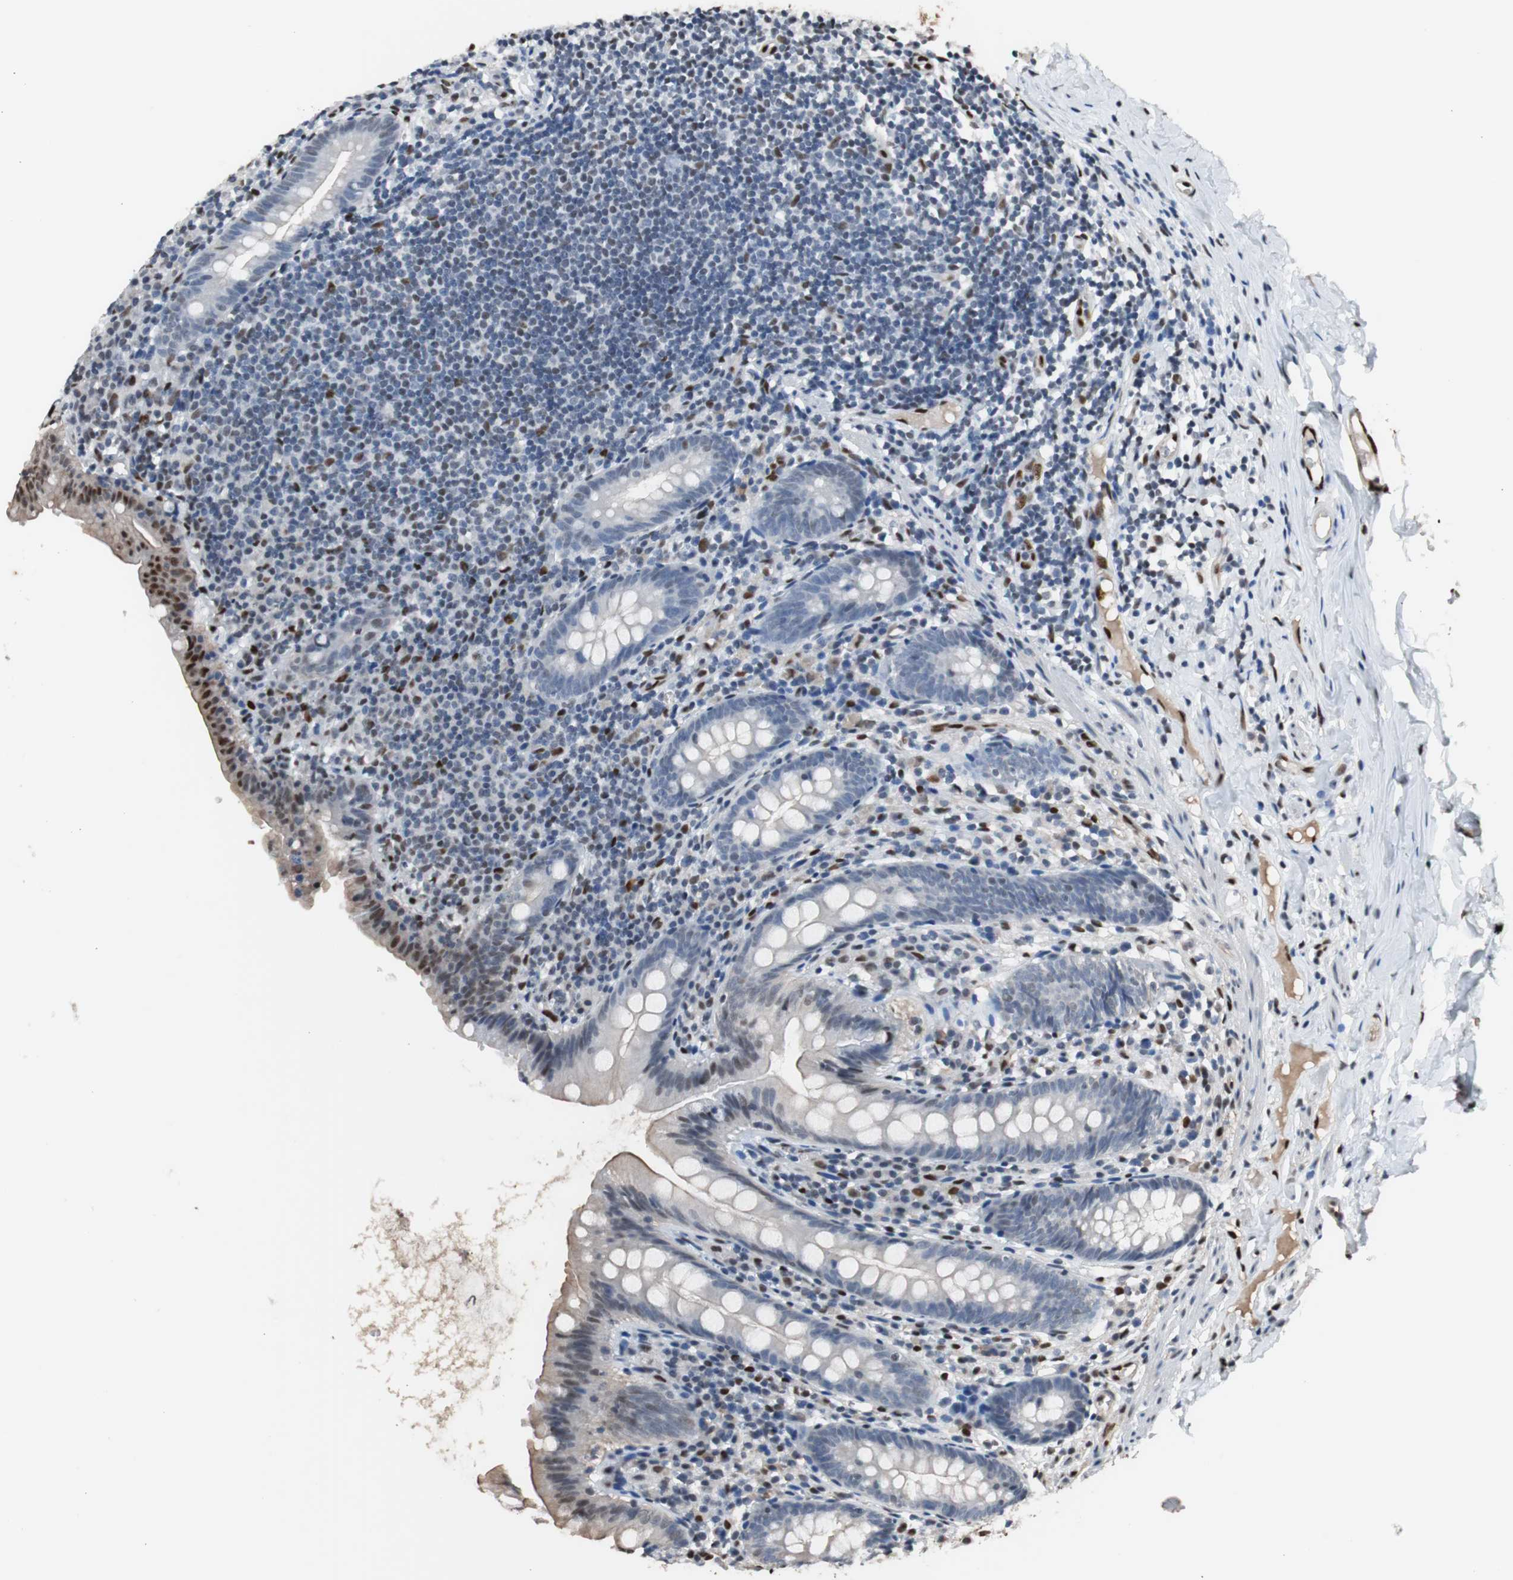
{"staining": {"intensity": "weak", "quantity": "25%-75%", "location": "cytoplasmic/membranous,nuclear"}, "tissue": "appendix", "cell_type": "Glandular cells", "image_type": "normal", "snomed": [{"axis": "morphology", "description": "Normal tissue, NOS"}, {"axis": "topography", "description": "Appendix"}], "caption": "Protein expression analysis of normal human appendix reveals weak cytoplasmic/membranous,nuclear staining in approximately 25%-75% of glandular cells.", "gene": "PML", "patient": {"sex": "male", "age": 52}}